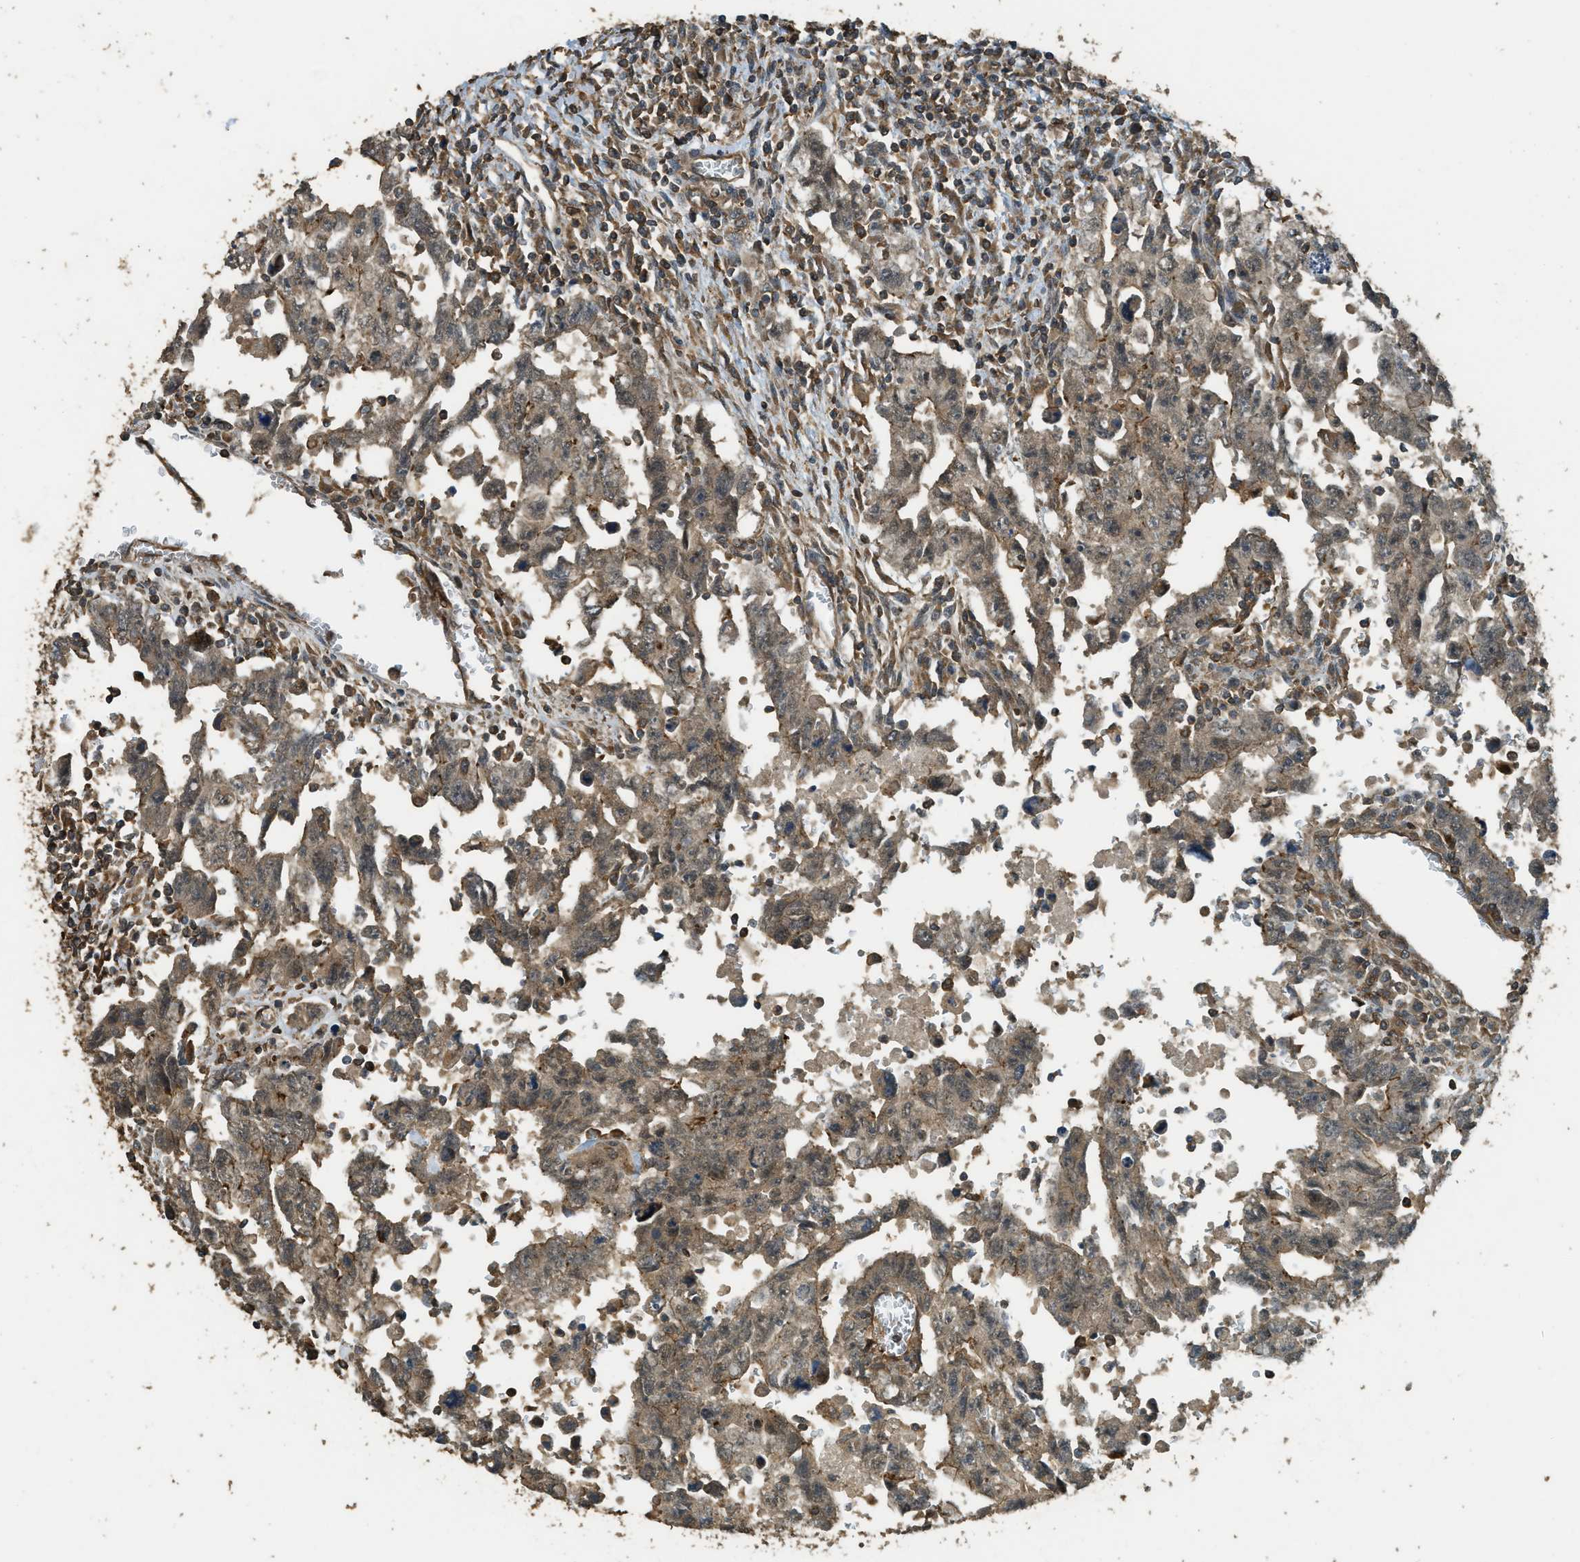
{"staining": {"intensity": "moderate", "quantity": ">75%", "location": "cytoplasmic/membranous"}, "tissue": "testis cancer", "cell_type": "Tumor cells", "image_type": "cancer", "snomed": [{"axis": "morphology", "description": "Carcinoma, Embryonal, NOS"}, {"axis": "topography", "description": "Testis"}], "caption": "Immunohistochemistry staining of testis cancer, which reveals medium levels of moderate cytoplasmic/membranous staining in about >75% of tumor cells indicating moderate cytoplasmic/membranous protein positivity. The staining was performed using DAB (brown) for protein detection and nuclei were counterstained in hematoxylin (blue).", "gene": "PPP6R3", "patient": {"sex": "male", "age": 28}}